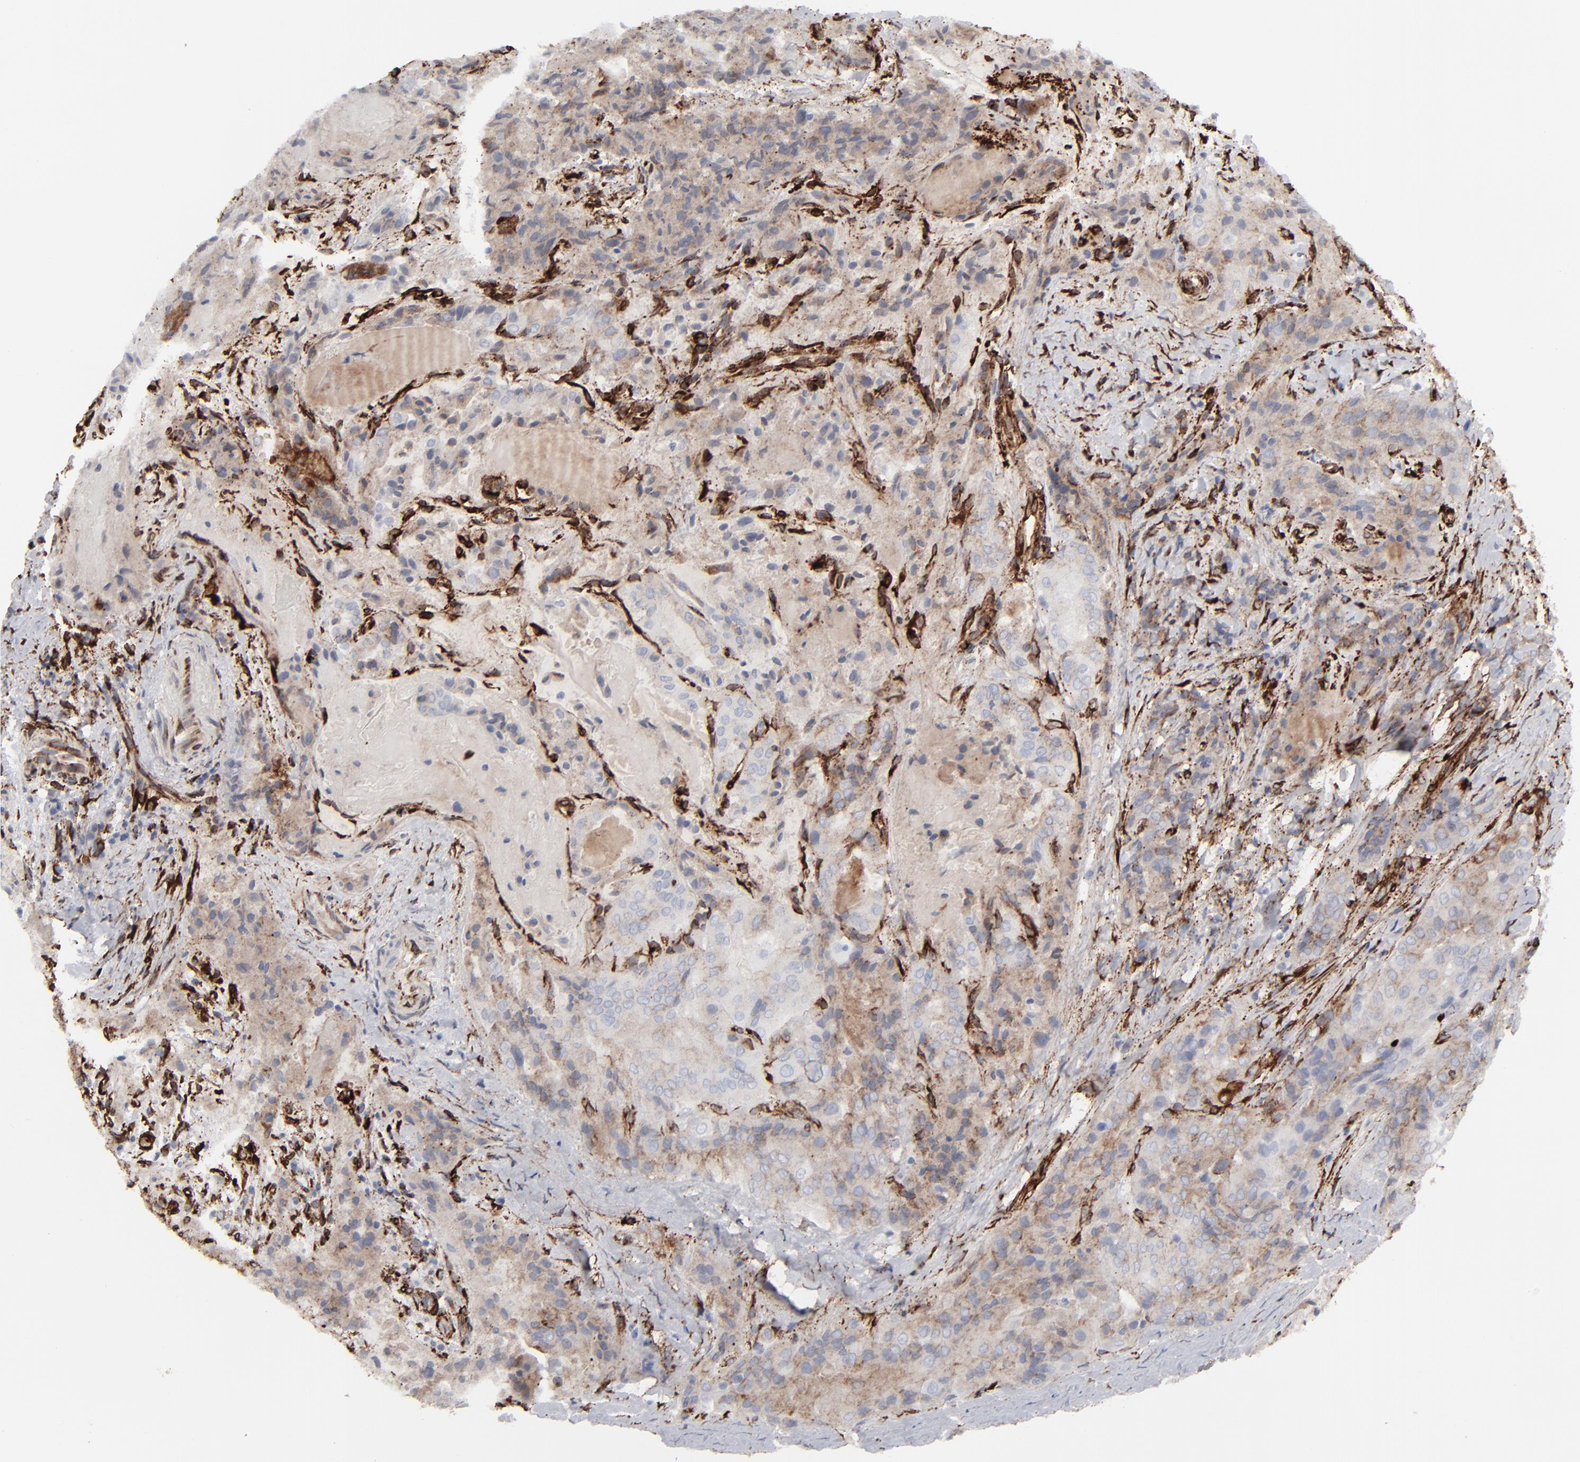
{"staining": {"intensity": "weak", "quantity": ">75%", "location": "cytoplasmic/membranous"}, "tissue": "thyroid cancer", "cell_type": "Tumor cells", "image_type": "cancer", "snomed": [{"axis": "morphology", "description": "Papillary adenocarcinoma, NOS"}, {"axis": "topography", "description": "Thyroid gland"}], "caption": "Thyroid papillary adenocarcinoma stained with immunohistochemistry demonstrates weak cytoplasmic/membranous expression in about >75% of tumor cells.", "gene": "SPARC", "patient": {"sex": "female", "age": 71}}